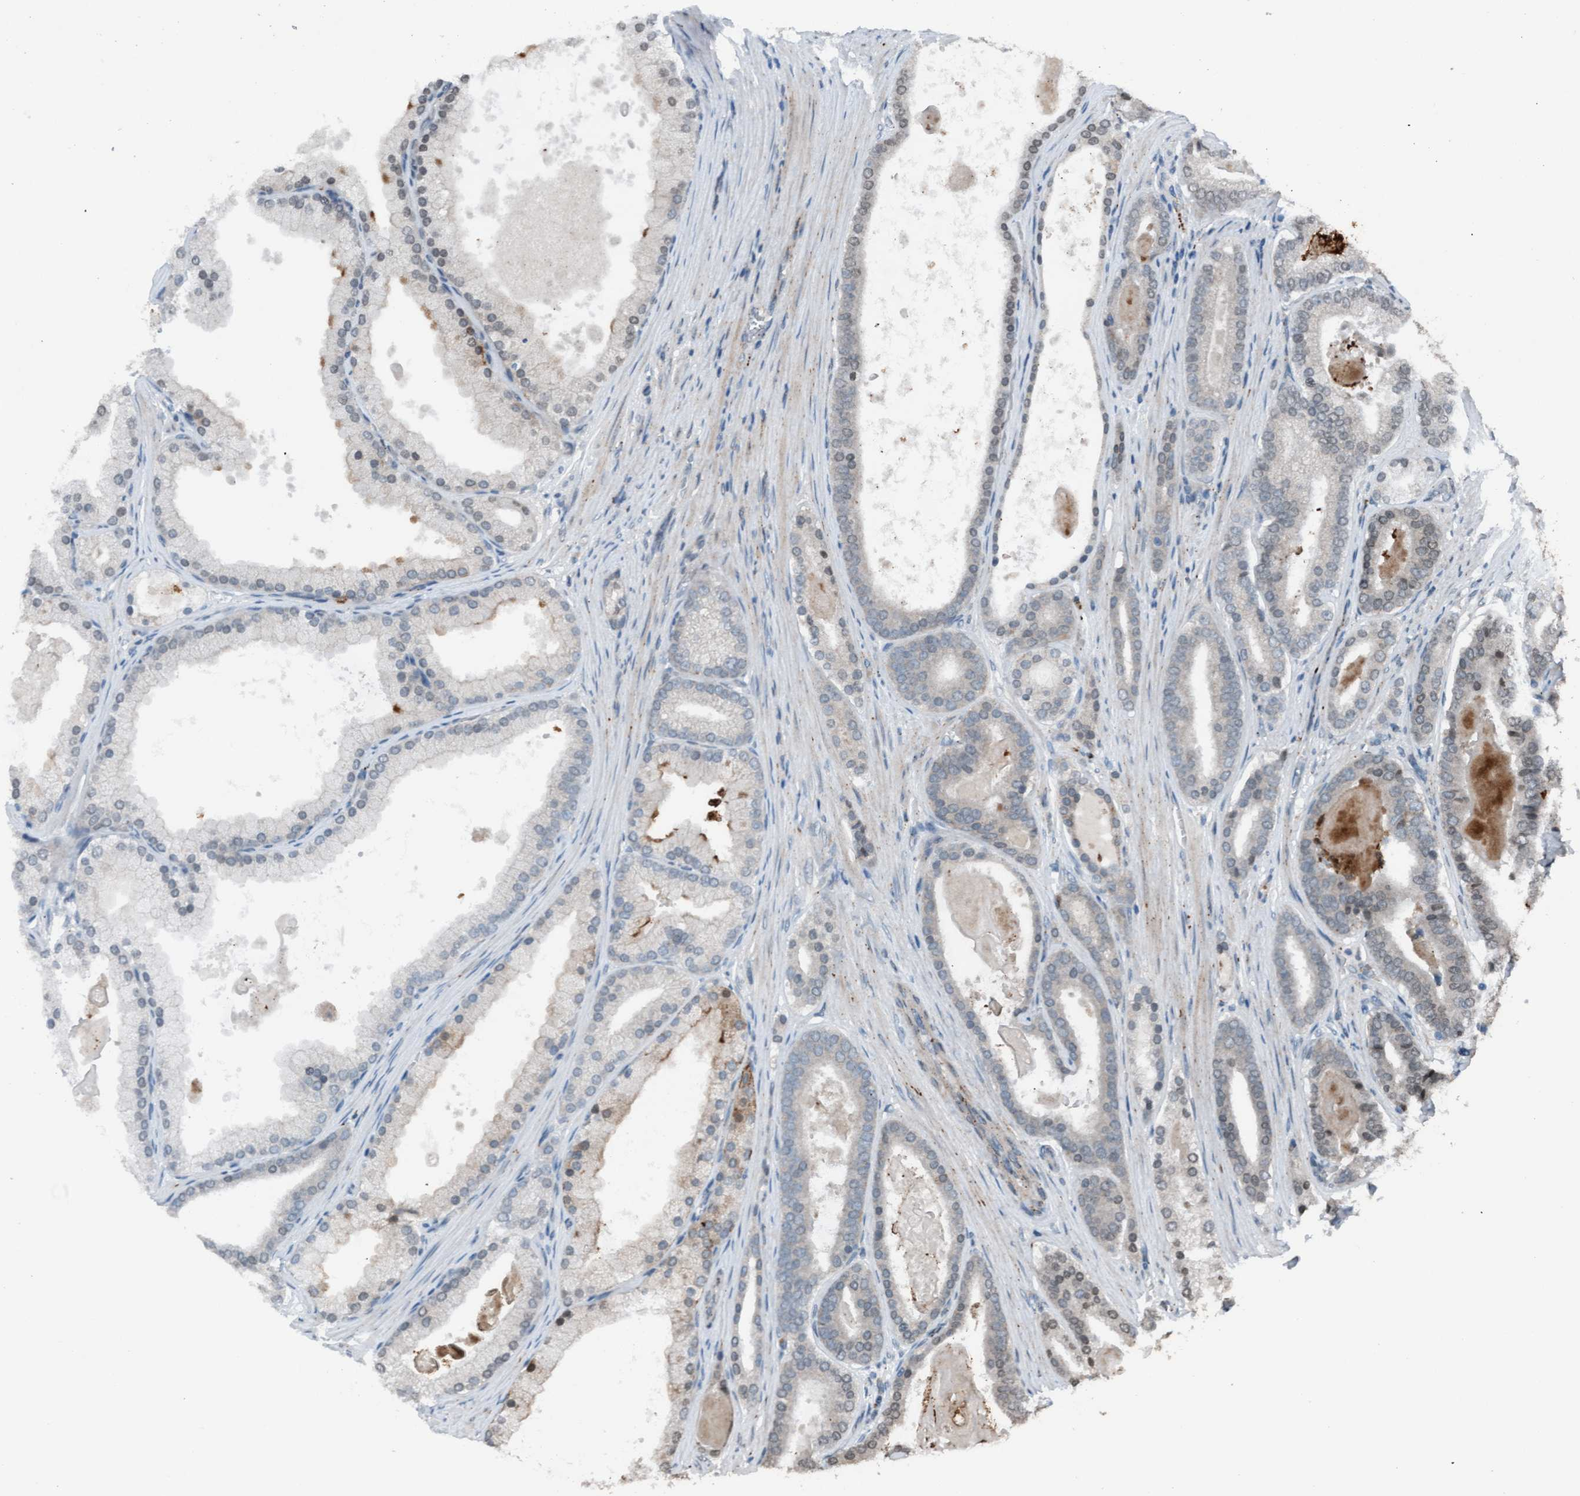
{"staining": {"intensity": "weak", "quantity": "<25%", "location": "cytoplasmic/membranous,nuclear"}, "tissue": "prostate cancer", "cell_type": "Tumor cells", "image_type": "cancer", "snomed": [{"axis": "morphology", "description": "Adenocarcinoma, High grade"}, {"axis": "topography", "description": "Prostate"}], "caption": "Tumor cells show no significant protein staining in prostate adenocarcinoma (high-grade). (Brightfield microscopy of DAB IHC at high magnification).", "gene": "PLXNB2", "patient": {"sex": "male", "age": 60}}